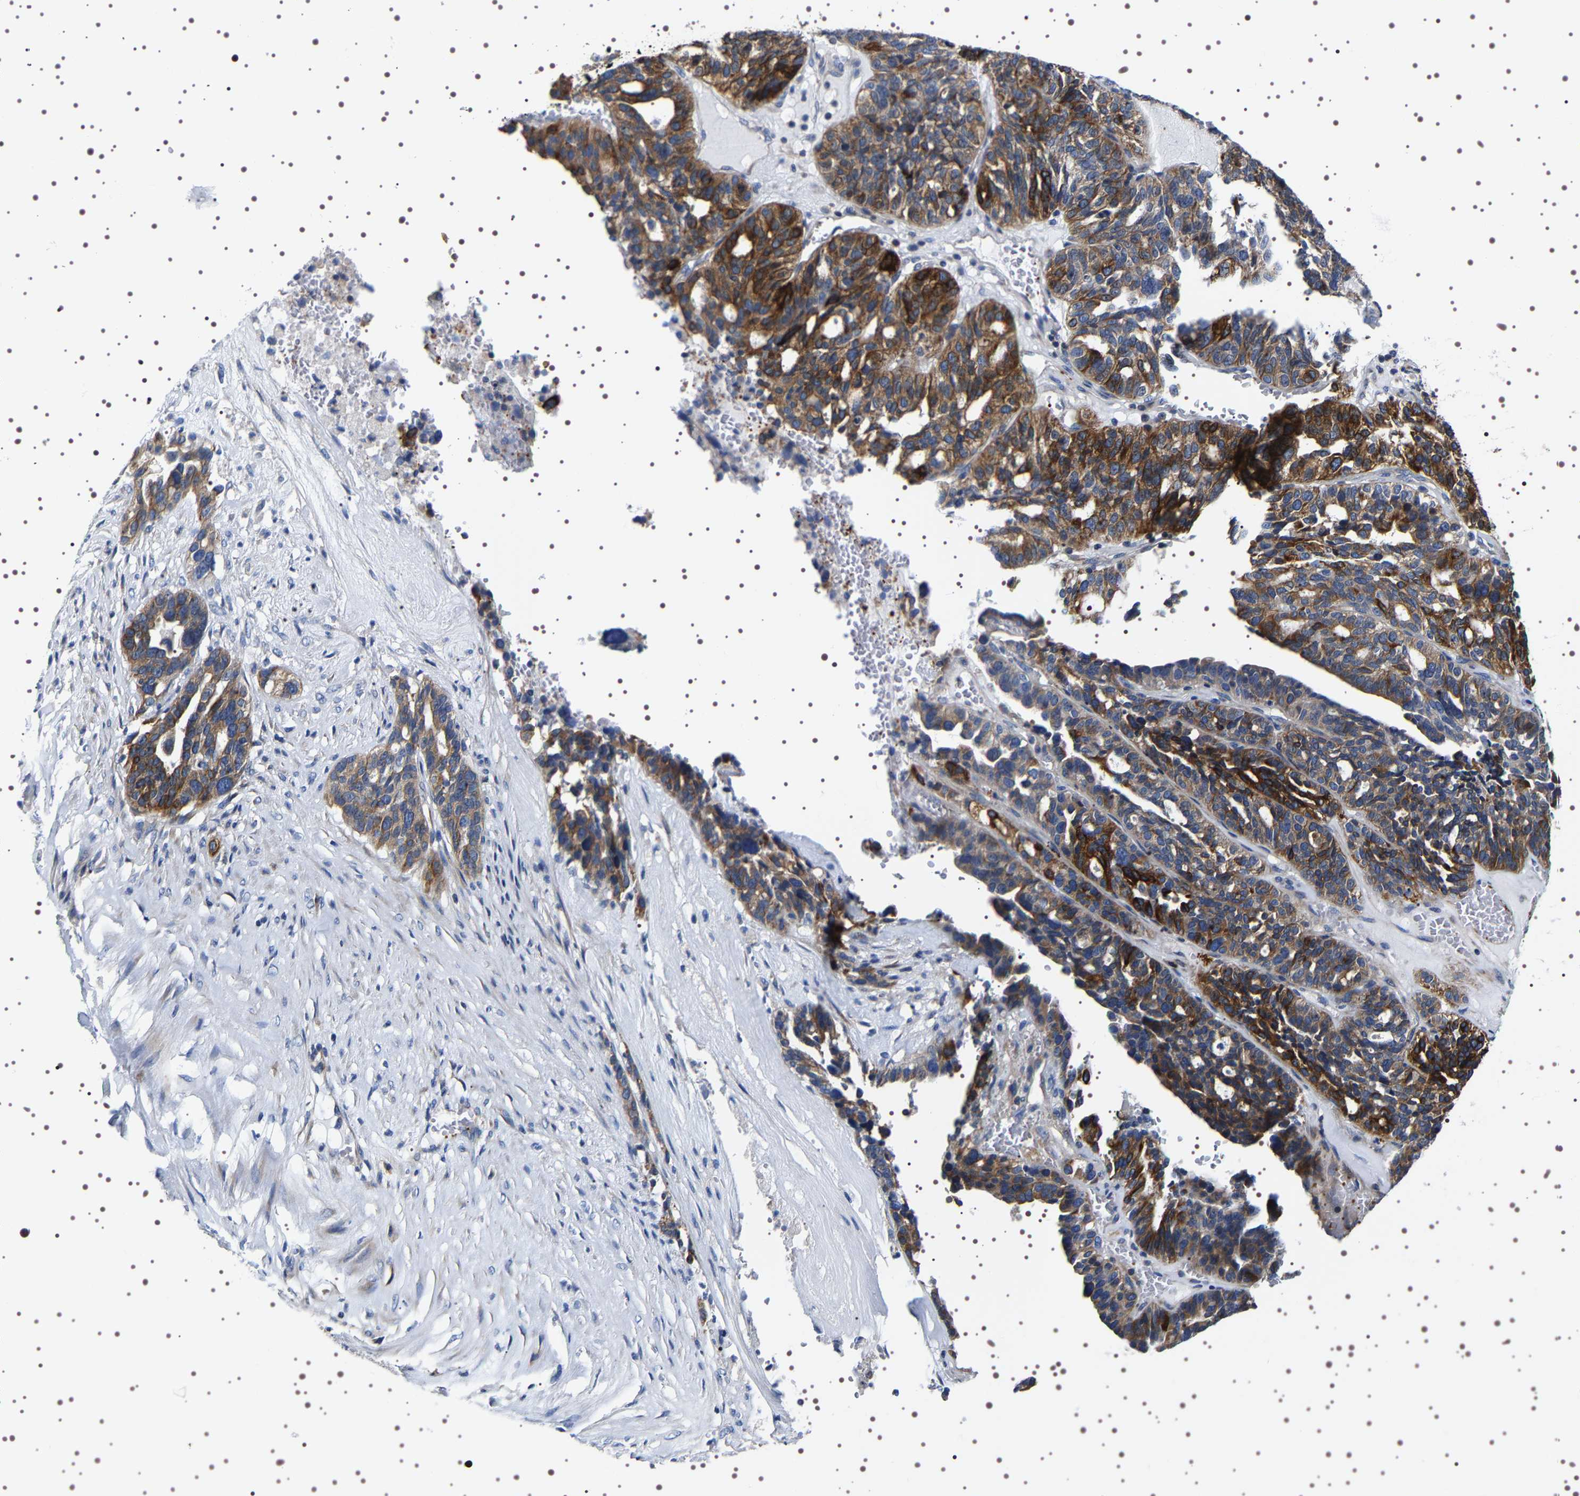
{"staining": {"intensity": "moderate", "quantity": ">75%", "location": "cytoplasmic/membranous"}, "tissue": "ovarian cancer", "cell_type": "Tumor cells", "image_type": "cancer", "snomed": [{"axis": "morphology", "description": "Cystadenocarcinoma, serous, NOS"}, {"axis": "topography", "description": "Ovary"}], "caption": "Immunohistochemistry (IHC) staining of ovarian cancer (serous cystadenocarcinoma), which displays medium levels of moderate cytoplasmic/membranous staining in approximately >75% of tumor cells indicating moderate cytoplasmic/membranous protein staining. The staining was performed using DAB (brown) for protein detection and nuclei were counterstained in hematoxylin (blue).", "gene": "SQLE", "patient": {"sex": "female", "age": 59}}